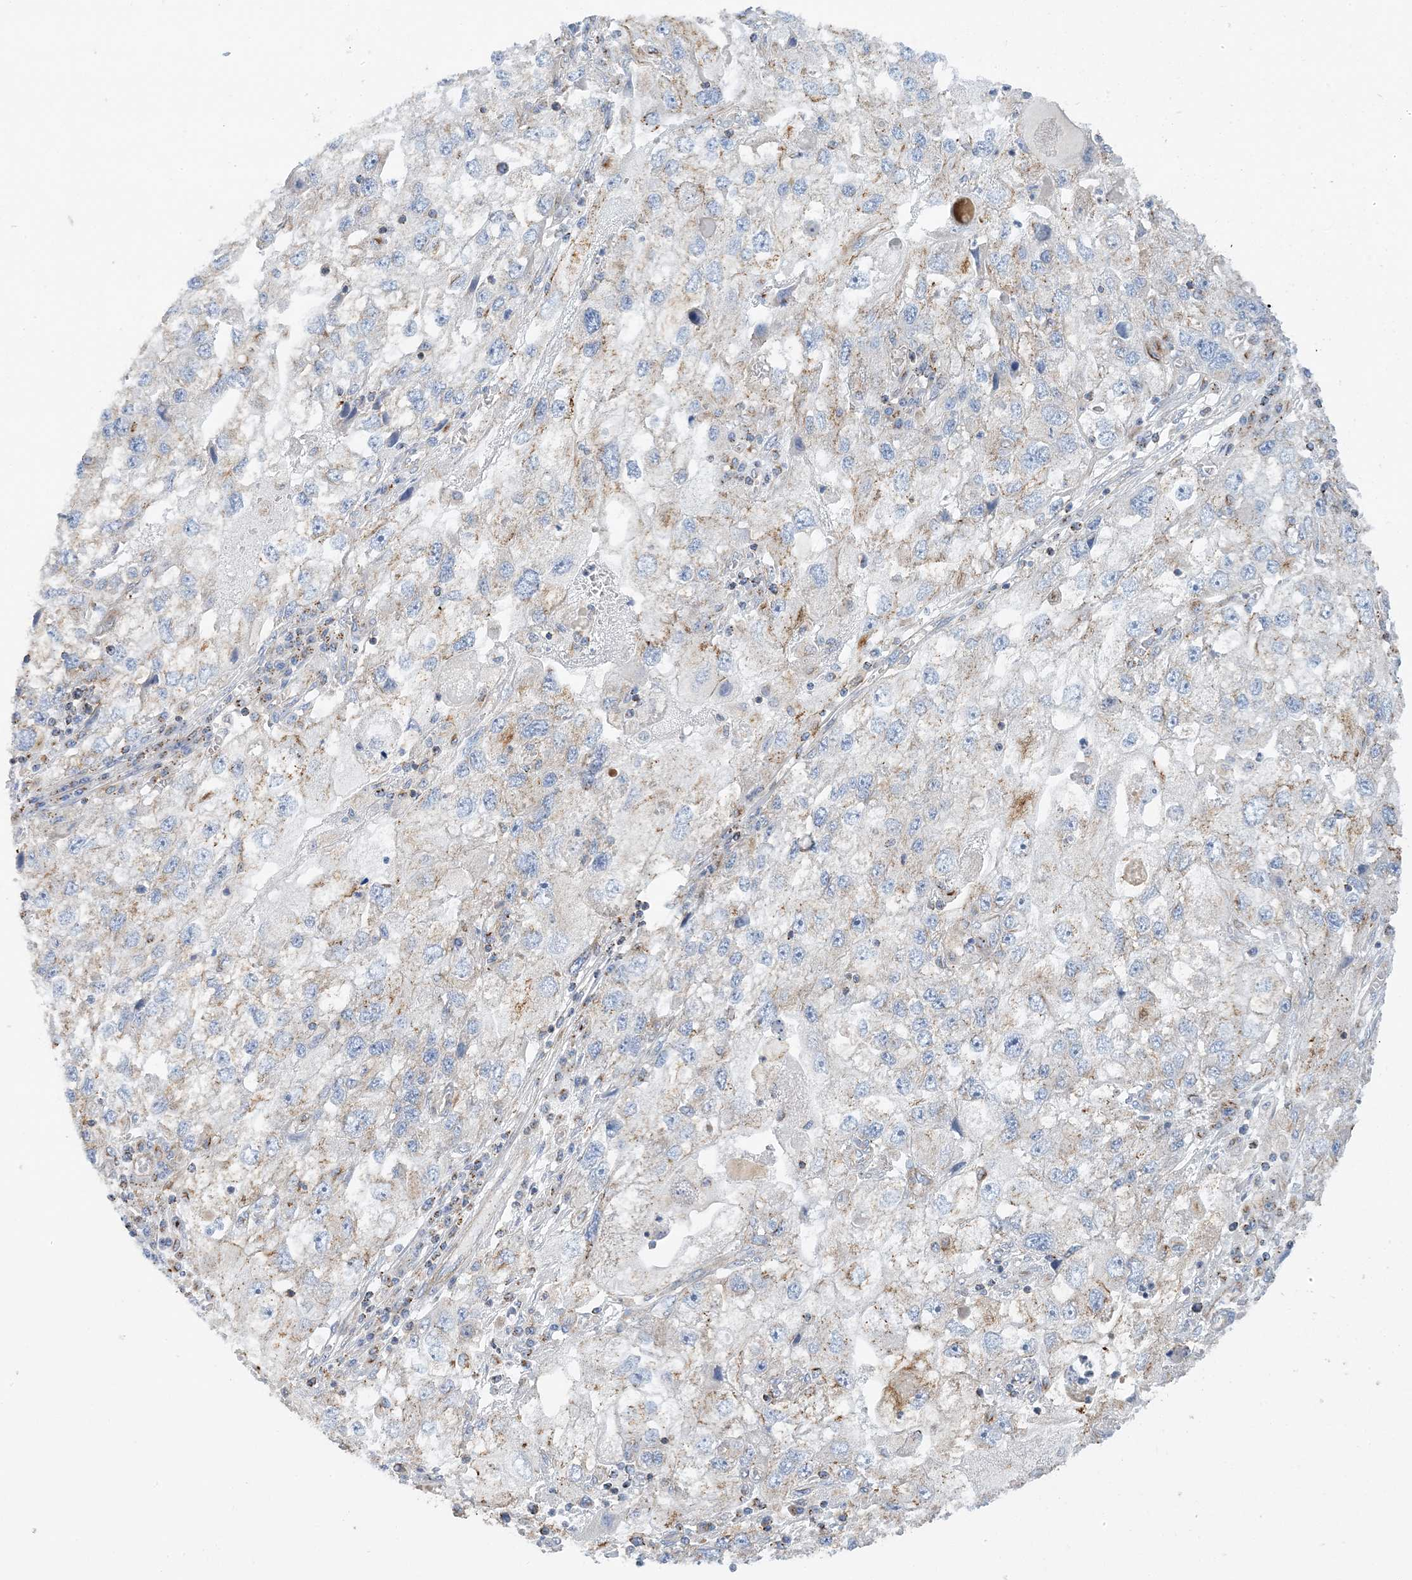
{"staining": {"intensity": "weak", "quantity": "<25%", "location": "cytoplasmic/membranous"}, "tissue": "endometrial cancer", "cell_type": "Tumor cells", "image_type": "cancer", "snomed": [{"axis": "morphology", "description": "Adenocarcinoma, NOS"}, {"axis": "topography", "description": "Endometrium"}], "caption": "Tumor cells are negative for protein expression in human endometrial cancer.", "gene": "CALHM5", "patient": {"sex": "female", "age": 49}}